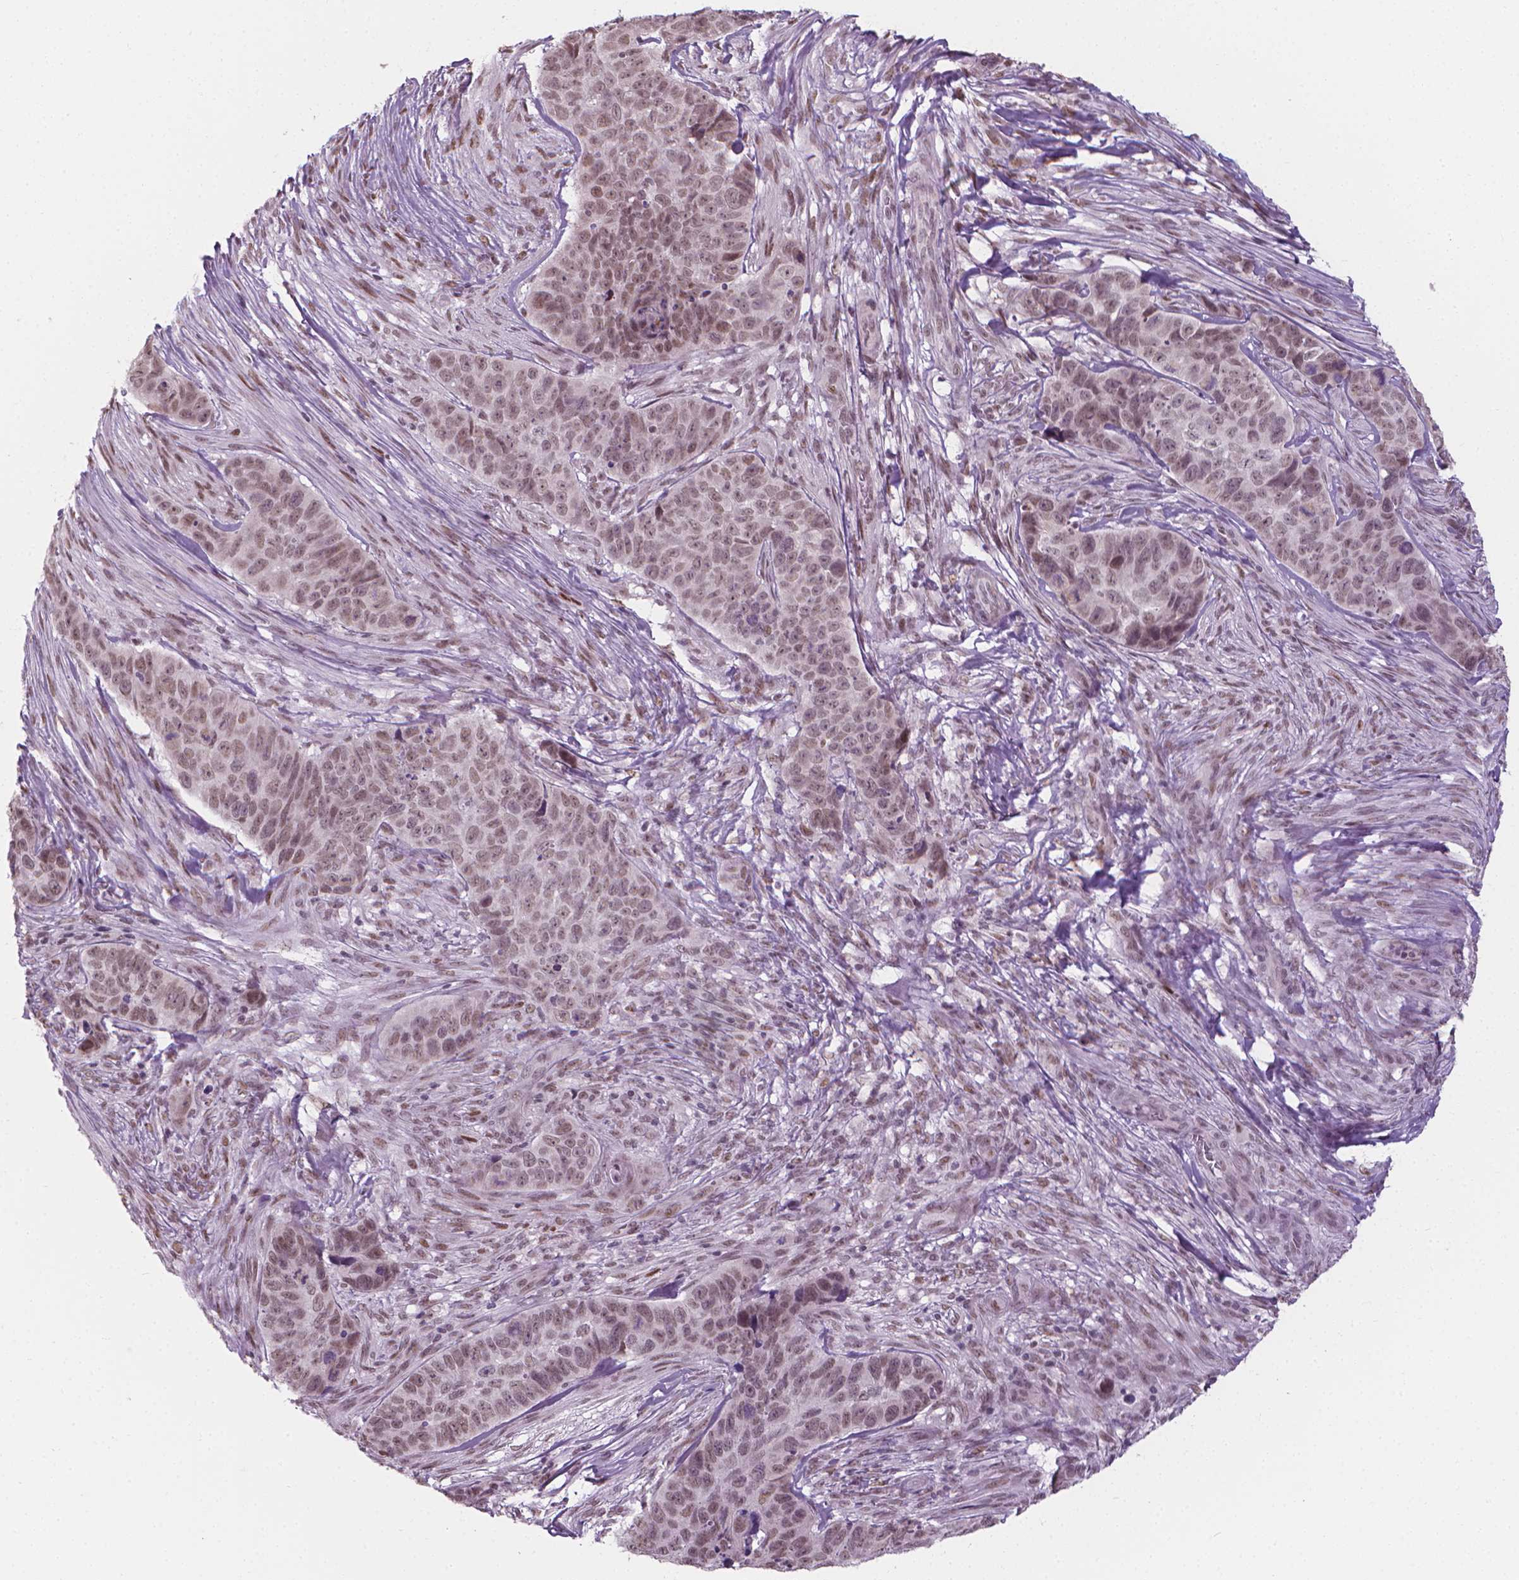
{"staining": {"intensity": "weak", "quantity": ">75%", "location": "nuclear"}, "tissue": "skin cancer", "cell_type": "Tumor cells", "image_type": "cancer", "snomed": [{"axis": "morphology", "description": "Basal cell carcinoma"}, {"axis": "topography", "description": "Skin"}], "caption": "This histopathology image exhibits immunohistochemistry (IHC) staining of skin basal cell carcinoma, with low weak nuclear staining in about >75% of tumor cells.", "gene": "CDKN1C", "patient": {"sex": "female", "age": 82}}